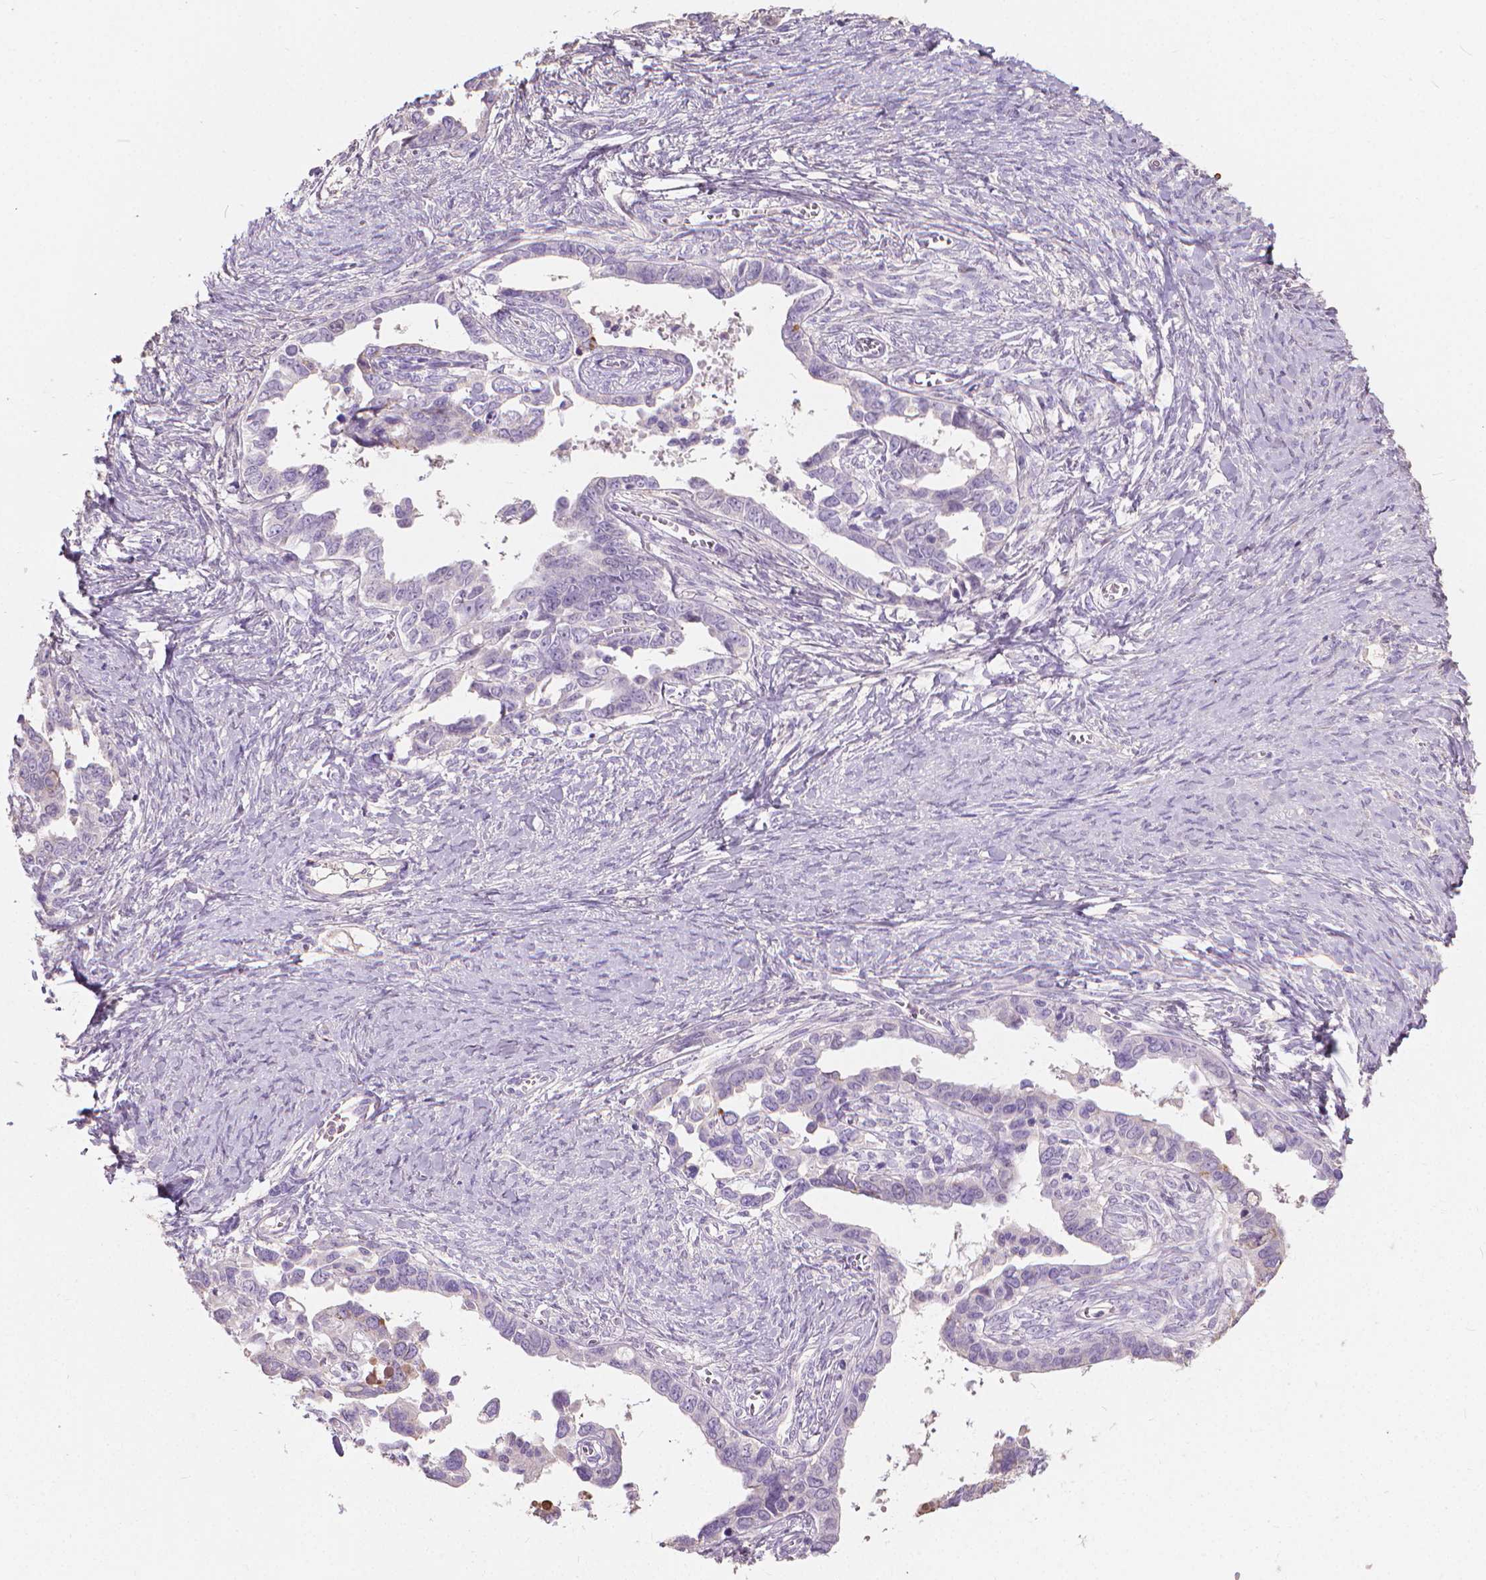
{"staining": {"intensity": "negative", "quantity": "none", "location": "none"}, "tissue": "ovarian cancer", "cell_type": "Tumor cells", "image_type": "cancer", "snomed": [{"axis": "morphology", "description": "Cystadenocarcinoma, serous, NOS"}, {"axis": "topography", "description": "Ovary"}], "caption": "This is an immunohistochemistry (IHC) photomicrograph of human serous cystadenocarcinoma (ovarian). There is no expression in tumor cells.", "gene": "CABCOCO1", "patient": {"sex": "female", "age": 69}}